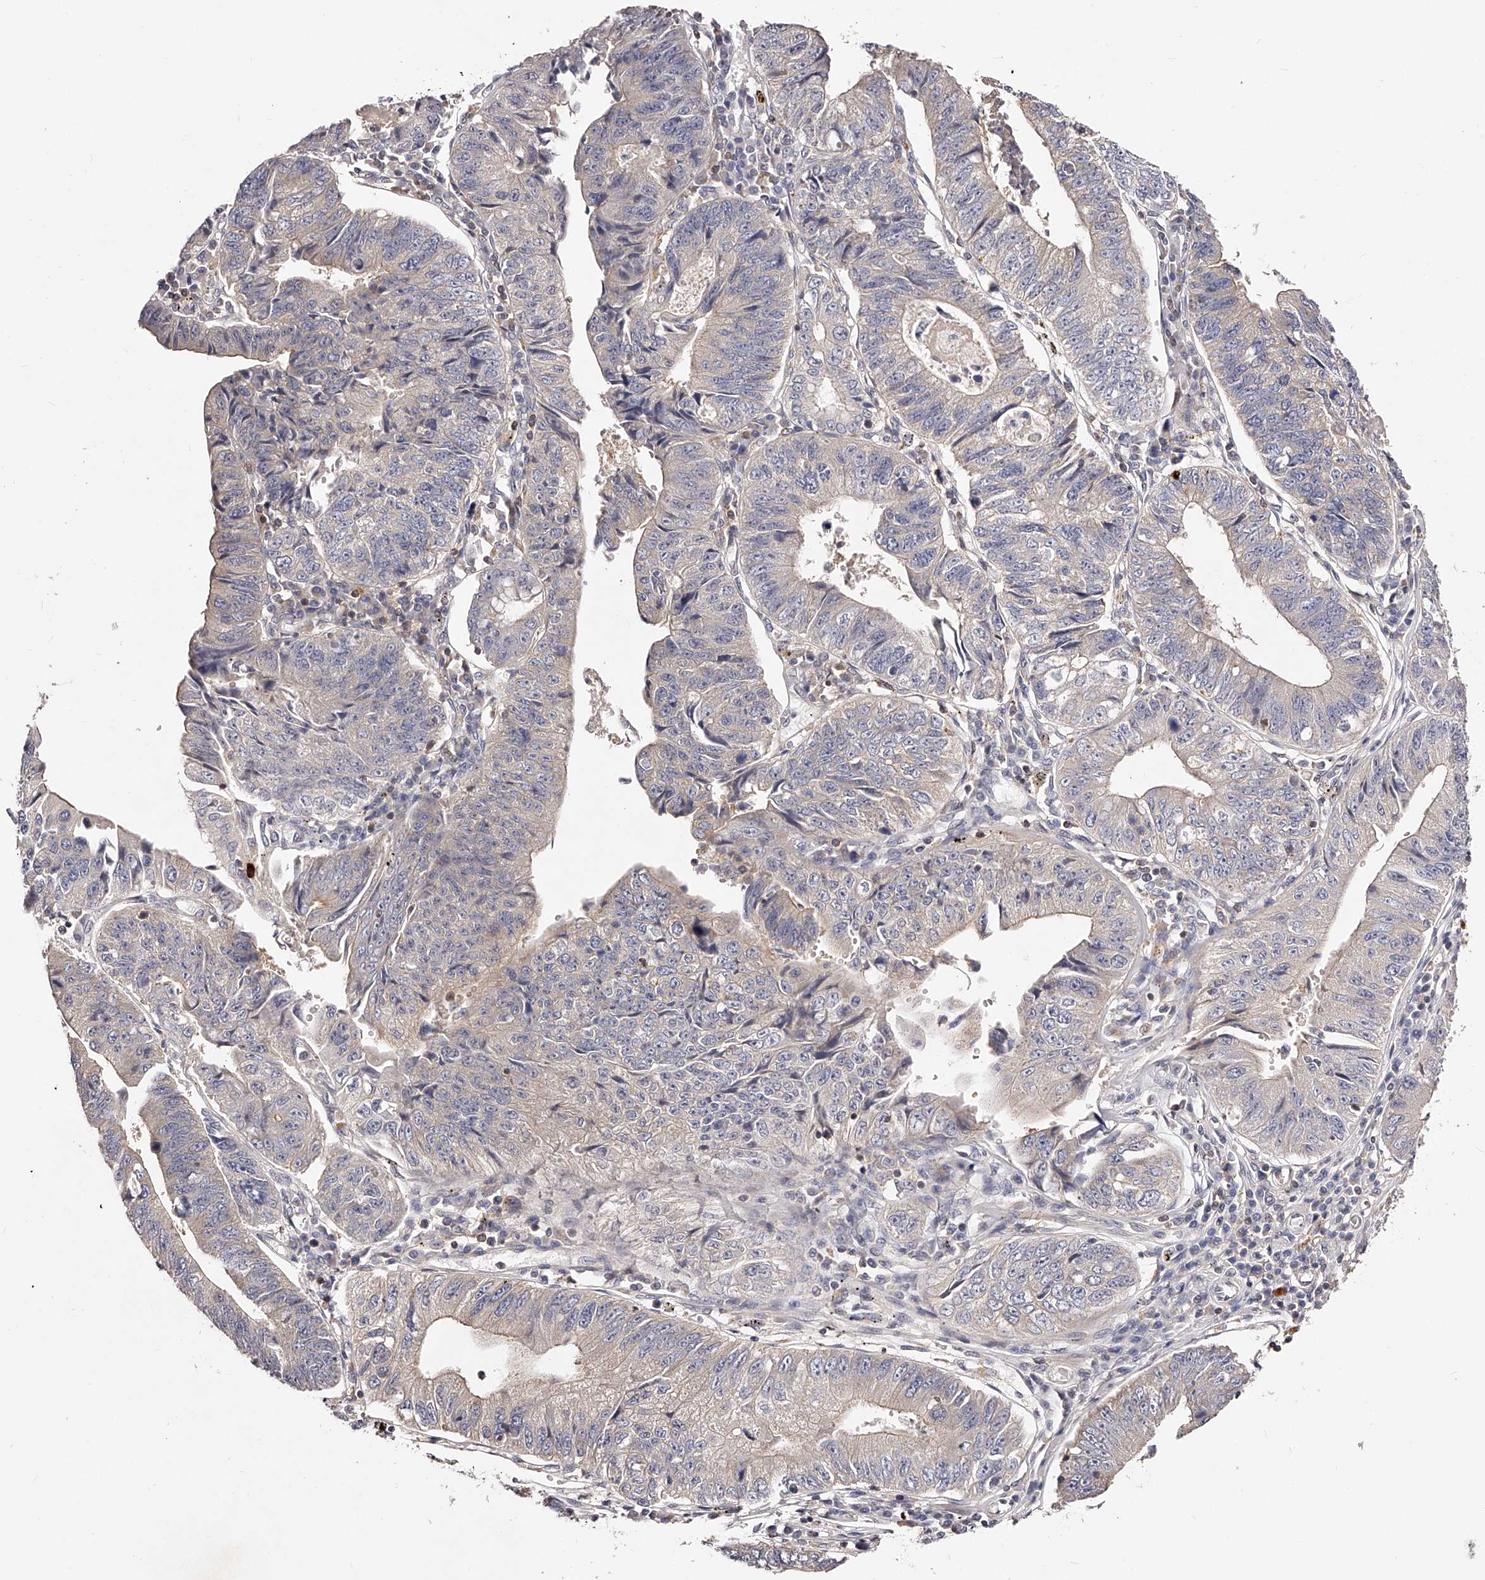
{"staining": {"intensity": "negative", "quantity": "none", "location": "none"}, "tissue": "stomach cancer", "cell_type": "Tumor cells", "image_type": "cancer", "snomed": [{"axis": "morphology", "description": "Adenocarcinoma, NOS"}, {"axis": "topography", "description": "Stomach"}], "caption": "Immunohistochemistry (IHC) image of adenocarcinoma (stomach) stained for a protein (brown), which displays no staining in tumor cells.", "gene": "PHACTR1", "patient": {"sex": "male", "age": 59}}